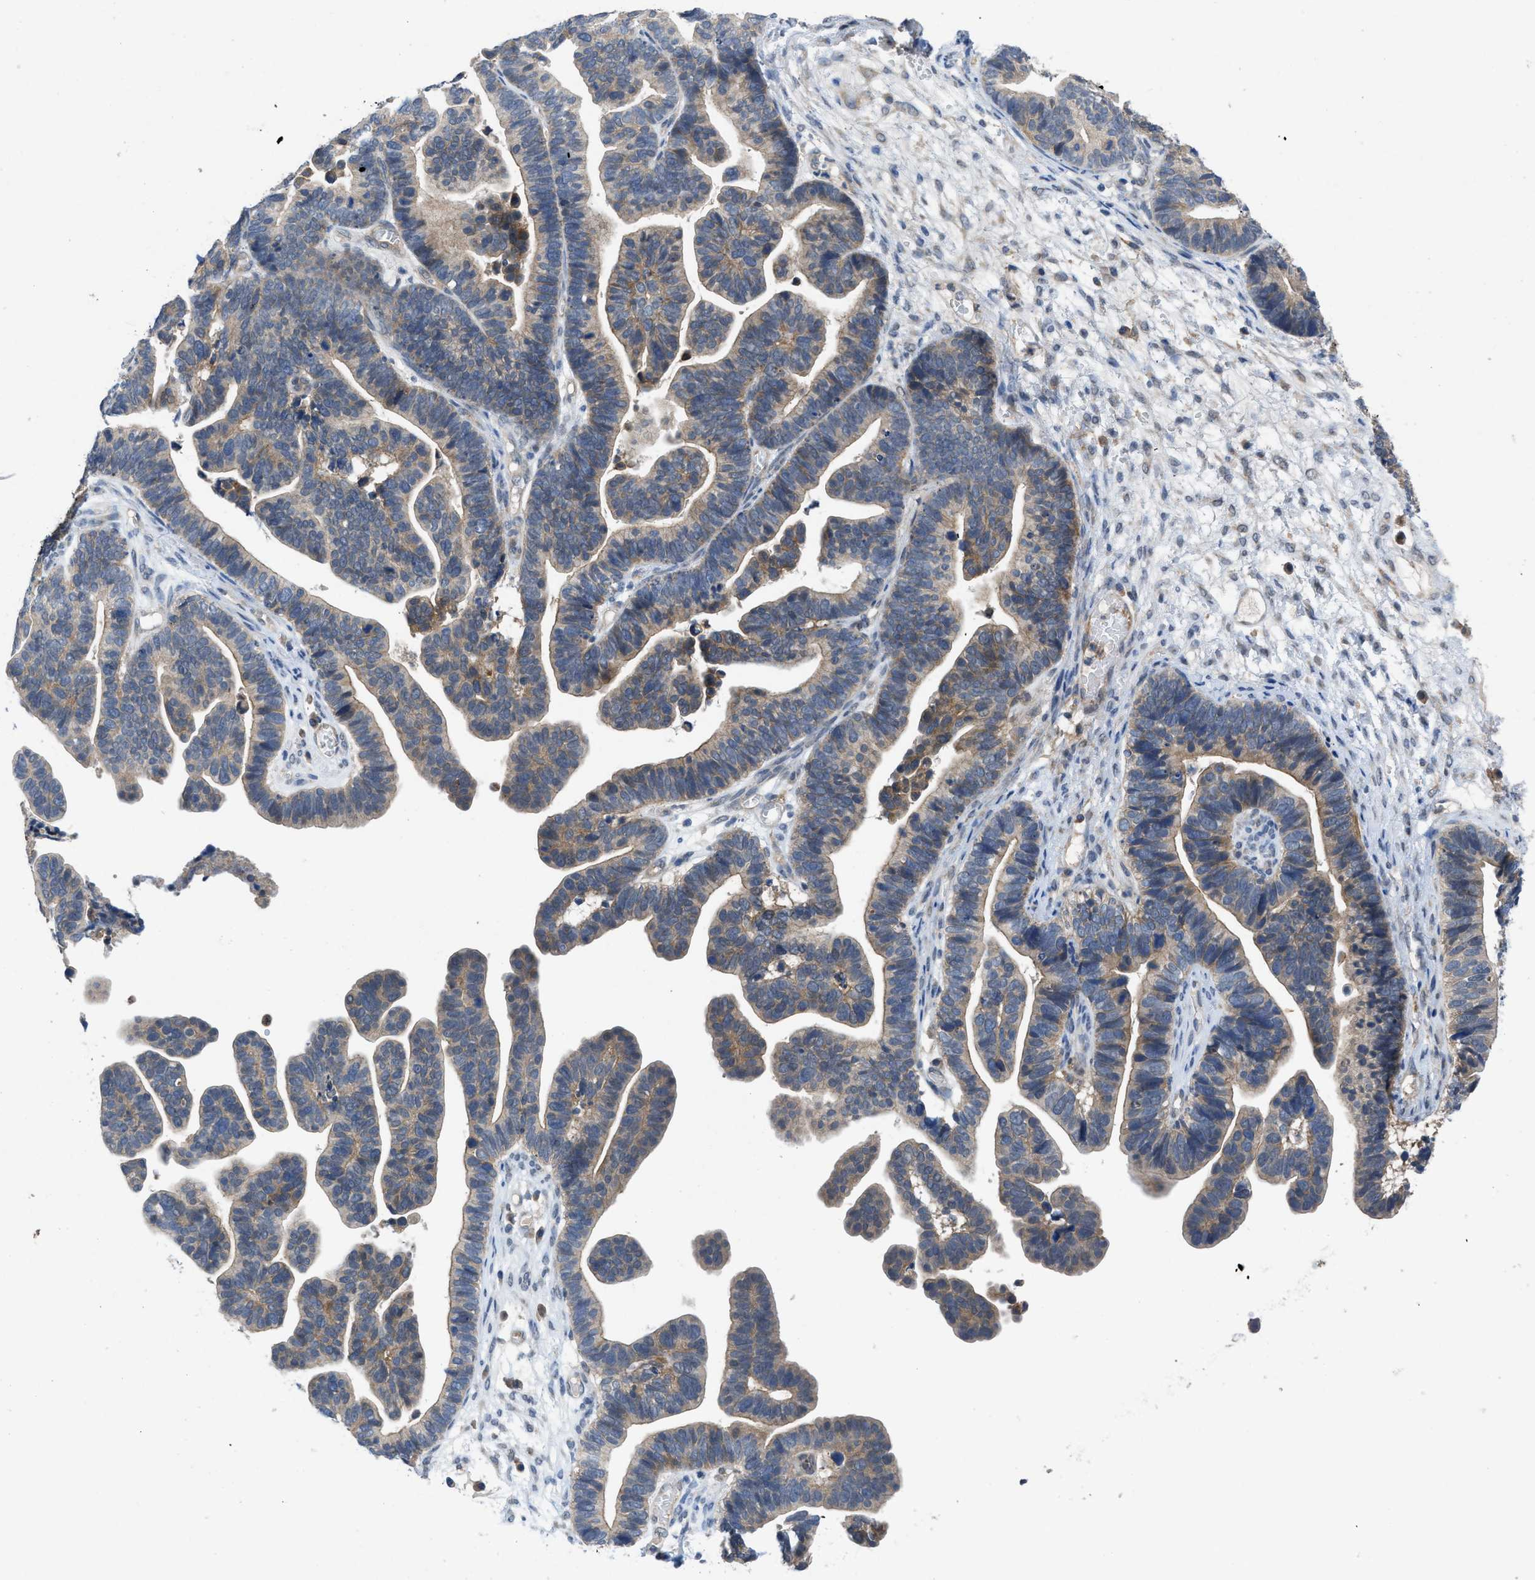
{"staining": {"intensity": "negative", "quantity": "none", "location": "none"}, "tissue": "ovarian cancer", "cell_type": "Tumor cells", "image_type": "cancer", "snomed": [{"axis": "morphology", "description": "Cystadenocarcinoma, serous, NOS"}, {"axis": "topography", "description": "Ovary"}], "caption": "High power microscopy micrograph of an immunohistochemistry (IHC) image of ovarian serous cystadenocarcinoma, revealing no significant staining in tumor cells.", "gene": "PANX1", "patient": {"sex": "female", "age": 56}}